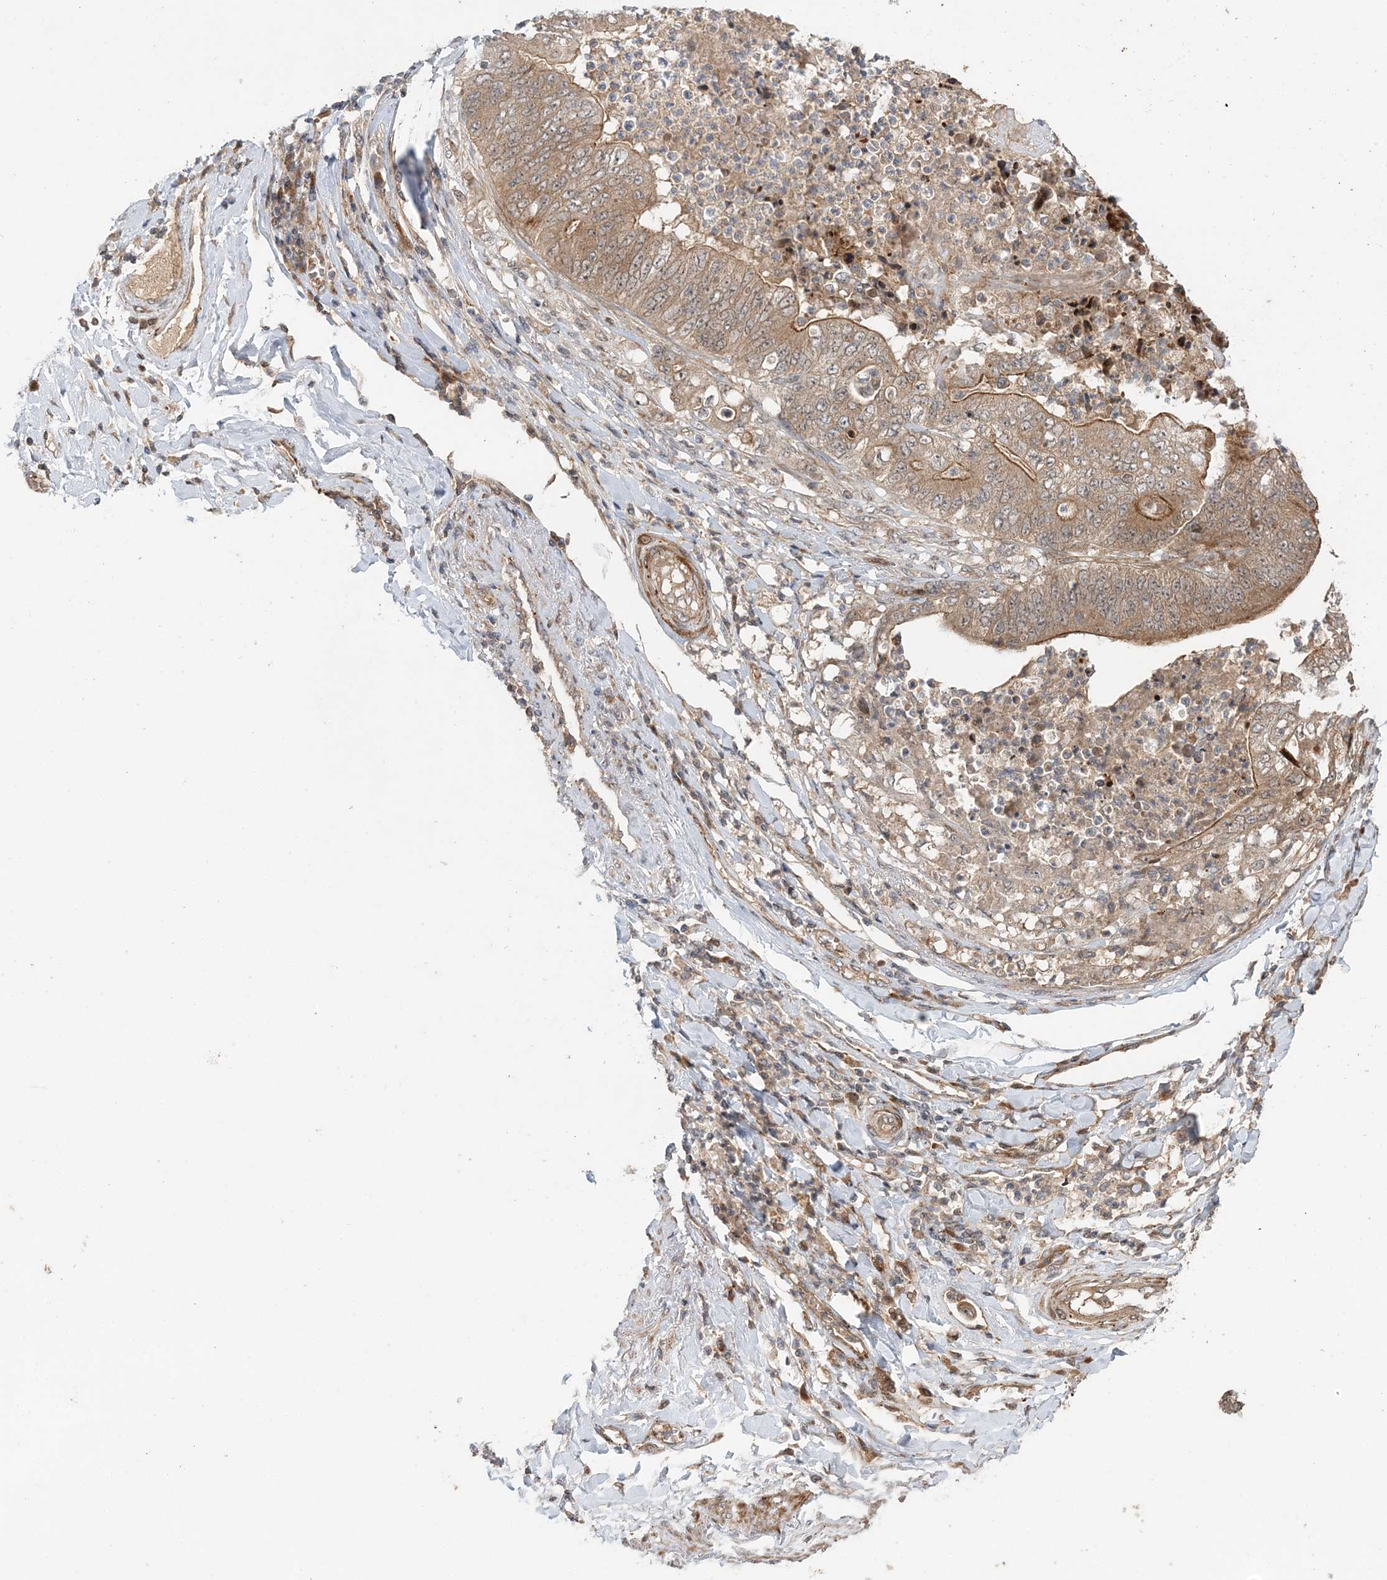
{"staining": {"intensity": "moderate", "quantity": ">75%", "location": "cytoplasmic/membranous"}, "tissue": "stomach cancer", "cell_type": "Tumor cells", "image_type": "cancer", "snomed": [{"axis": "morphology", "description": "Adenocarcinoma, NOS"}, {"axis": "topography", "description": "Stomach"}], "caption": "A medium amount of moderate cytoplasmic/membranous expression is identified in approximately >75% of tumor cells in adenocarcinoma (stomach) tissue.", "gene": "UBTD2", "patient": {"sex": "female", "age": 73}}